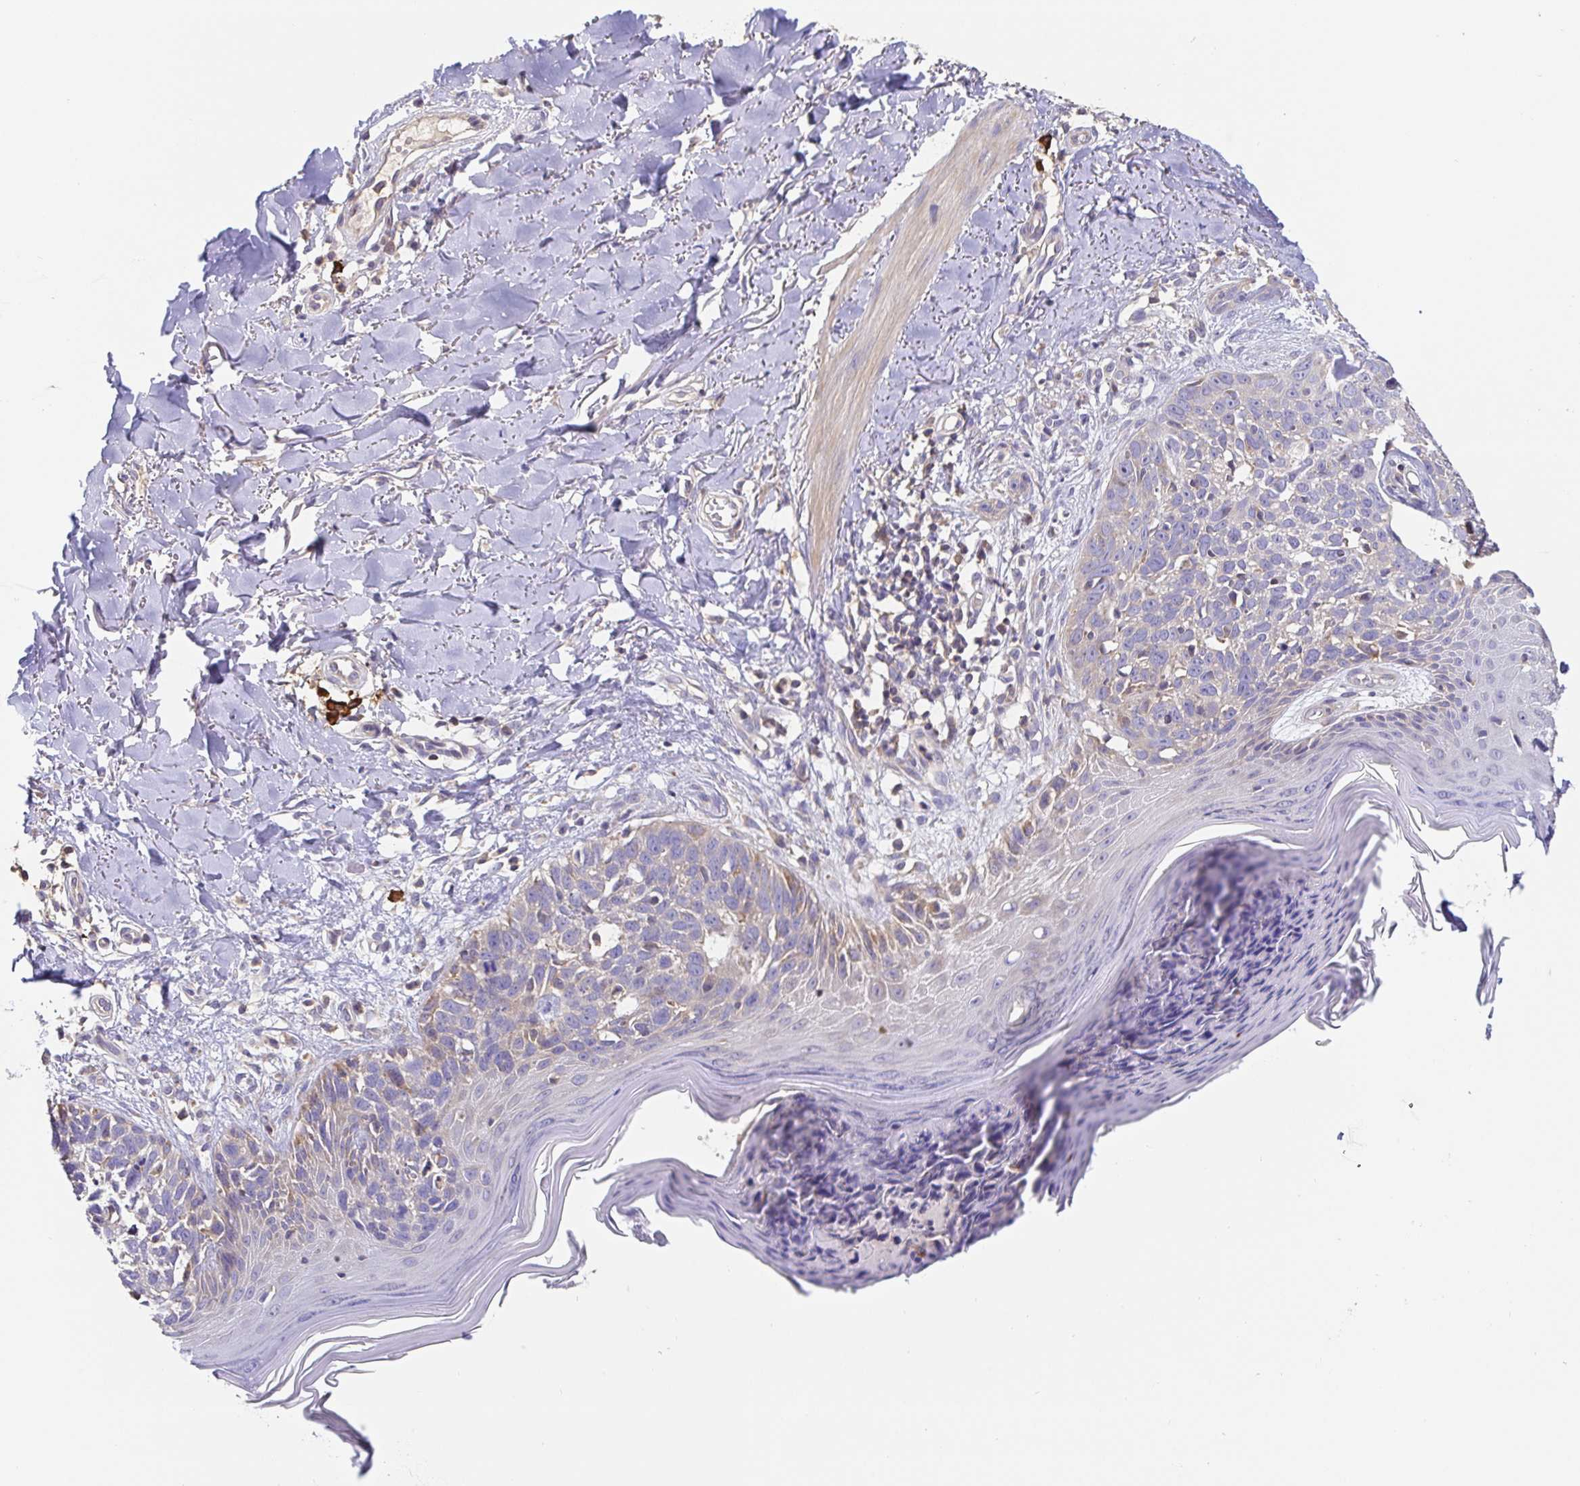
{"staining": {"intensity": "negative", "quantity": "none", "location": "none"}, "tissue": "skin cancer", "cell_type": "Tumor cells", "image_type": "cancer", "snomed": [{"axis": "morphology", "description": "Basal cell carcinoma"}, {"axis": "topography", "description": "Skin"}], "caption": "Immunohistochemistry histopathology image of neoplastic tissue: human skin cancer (basal cell carcinoma) stained with DAB reveals no significant protein positivity in tumor cells. (Brightfield microscopy of DAB IHC at high magnification).", "gene": "HAGH", "patient": {"sex": "female", "age": 45}}